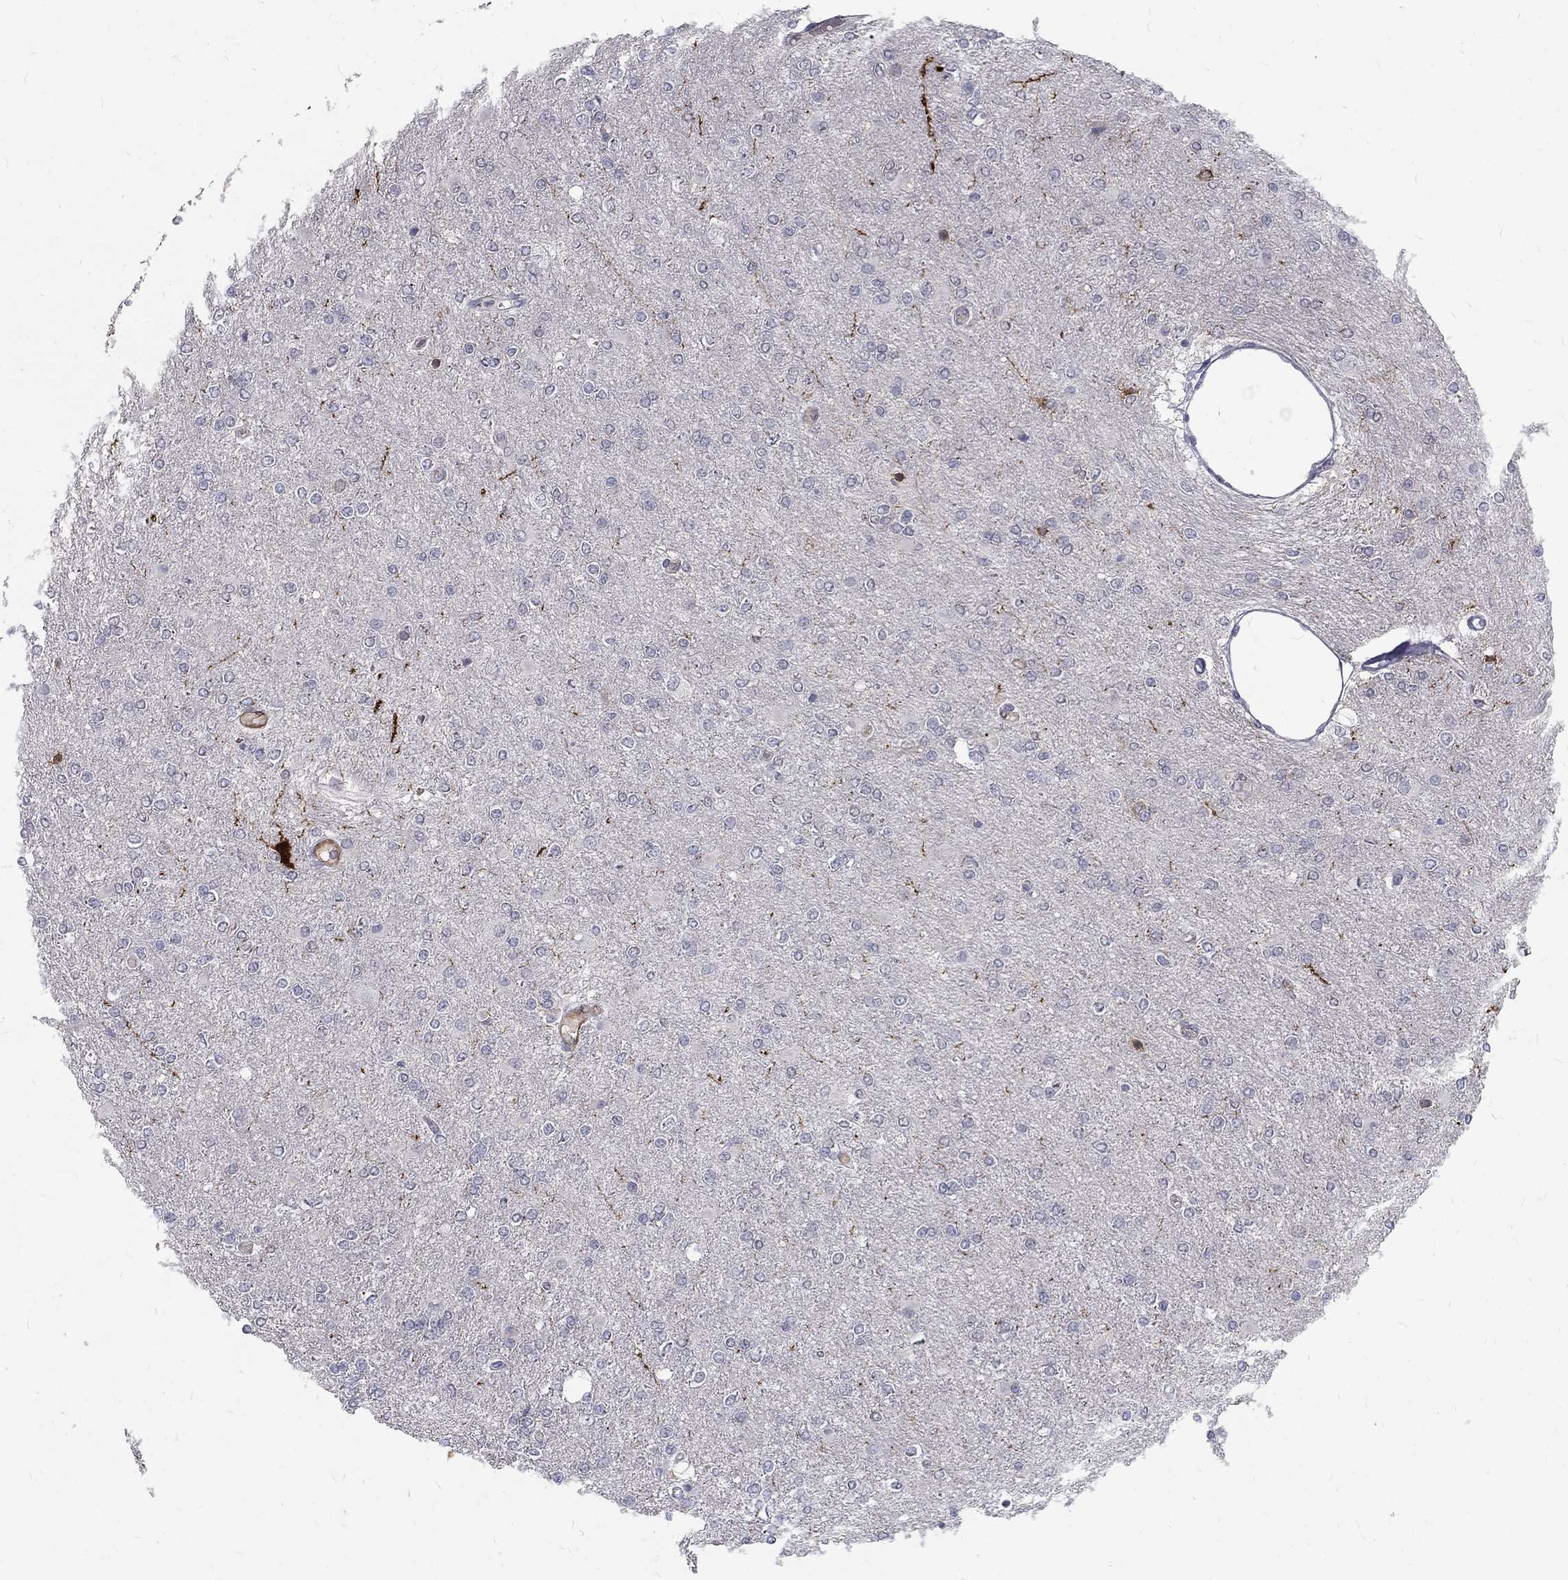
{"staining": {"intensity": "negative", "quantity": "none", "location": "none"}, "tissue": "glioma", "cell_type": "Tumor cells", "image_type": "cancer", "snomed": [{"axis": "morphology", "description": "Glioma, malignant, High grade"}, {"axis": "topography", "description": "Cerebral cortex"}], "caption": "The immunohistochemistry (IHC) micrograph has no significant positivity in tumor cells of malignant glioma (high-grade) tissue.", "gene": "NOS1", "patient": {"sex": "male", "age": 70}}